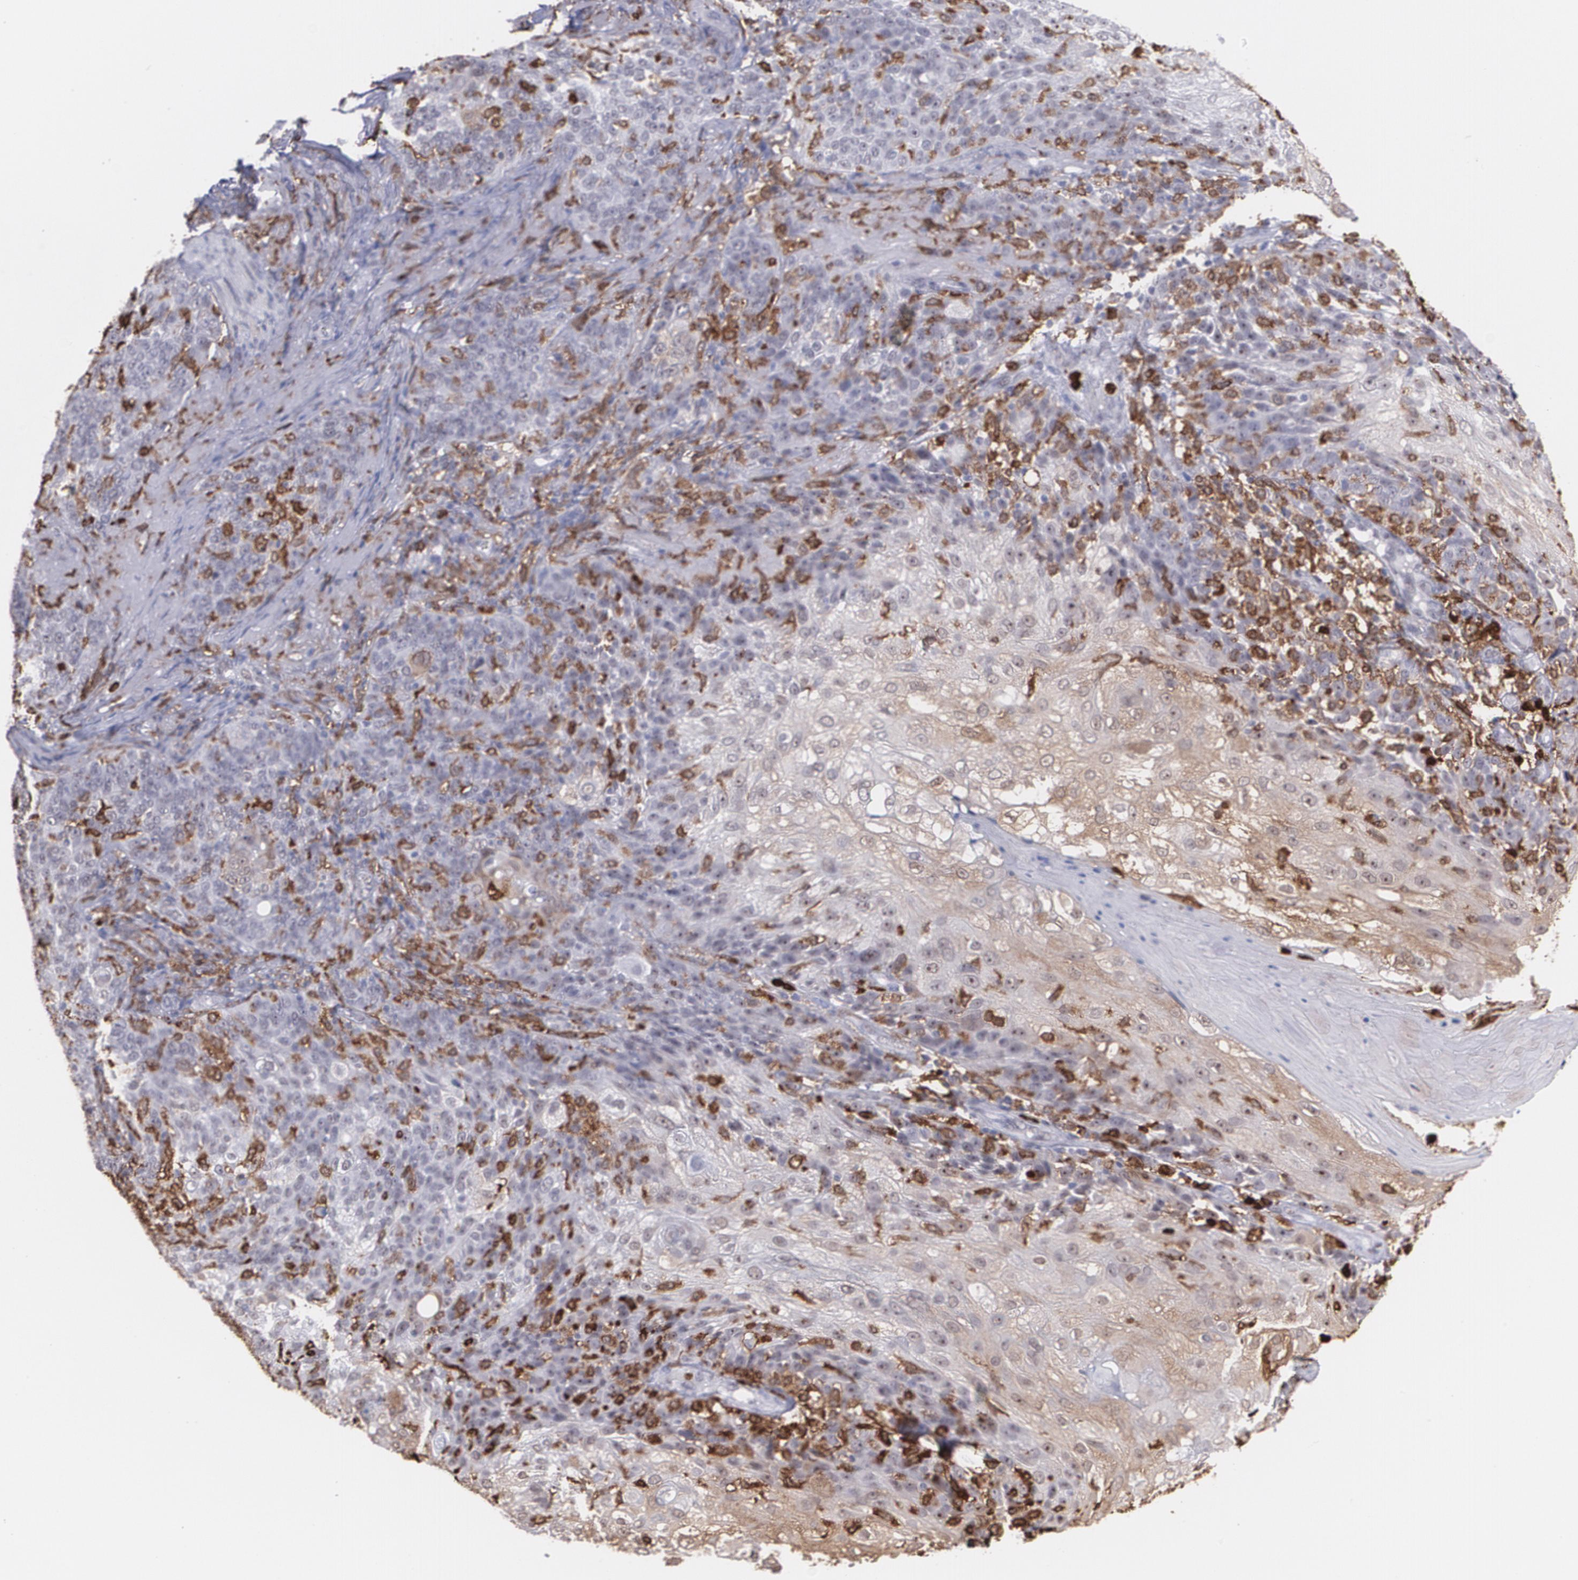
{"staining": {"intensity": "negative", "quantity": "none", "location": "none"}, "tissue": "skin cancer", "cell_type": "Tumor cells", "image_type": "cancer", "snomed": [{"axis": "morphology", "description": "Normal tissue, NOS"}, {"axis": "morphology", "description": "Squamous cell carcinoma, NOS"}, {"axis": "topography", "description": "Skin"}], "caption": "This is an immunohistochemistry image of skin cancer (squamous cell carcinoma). There is no staining in tumor cells.", "gene": "NCF2", "patient": {"sex": "female", "age": 83}}